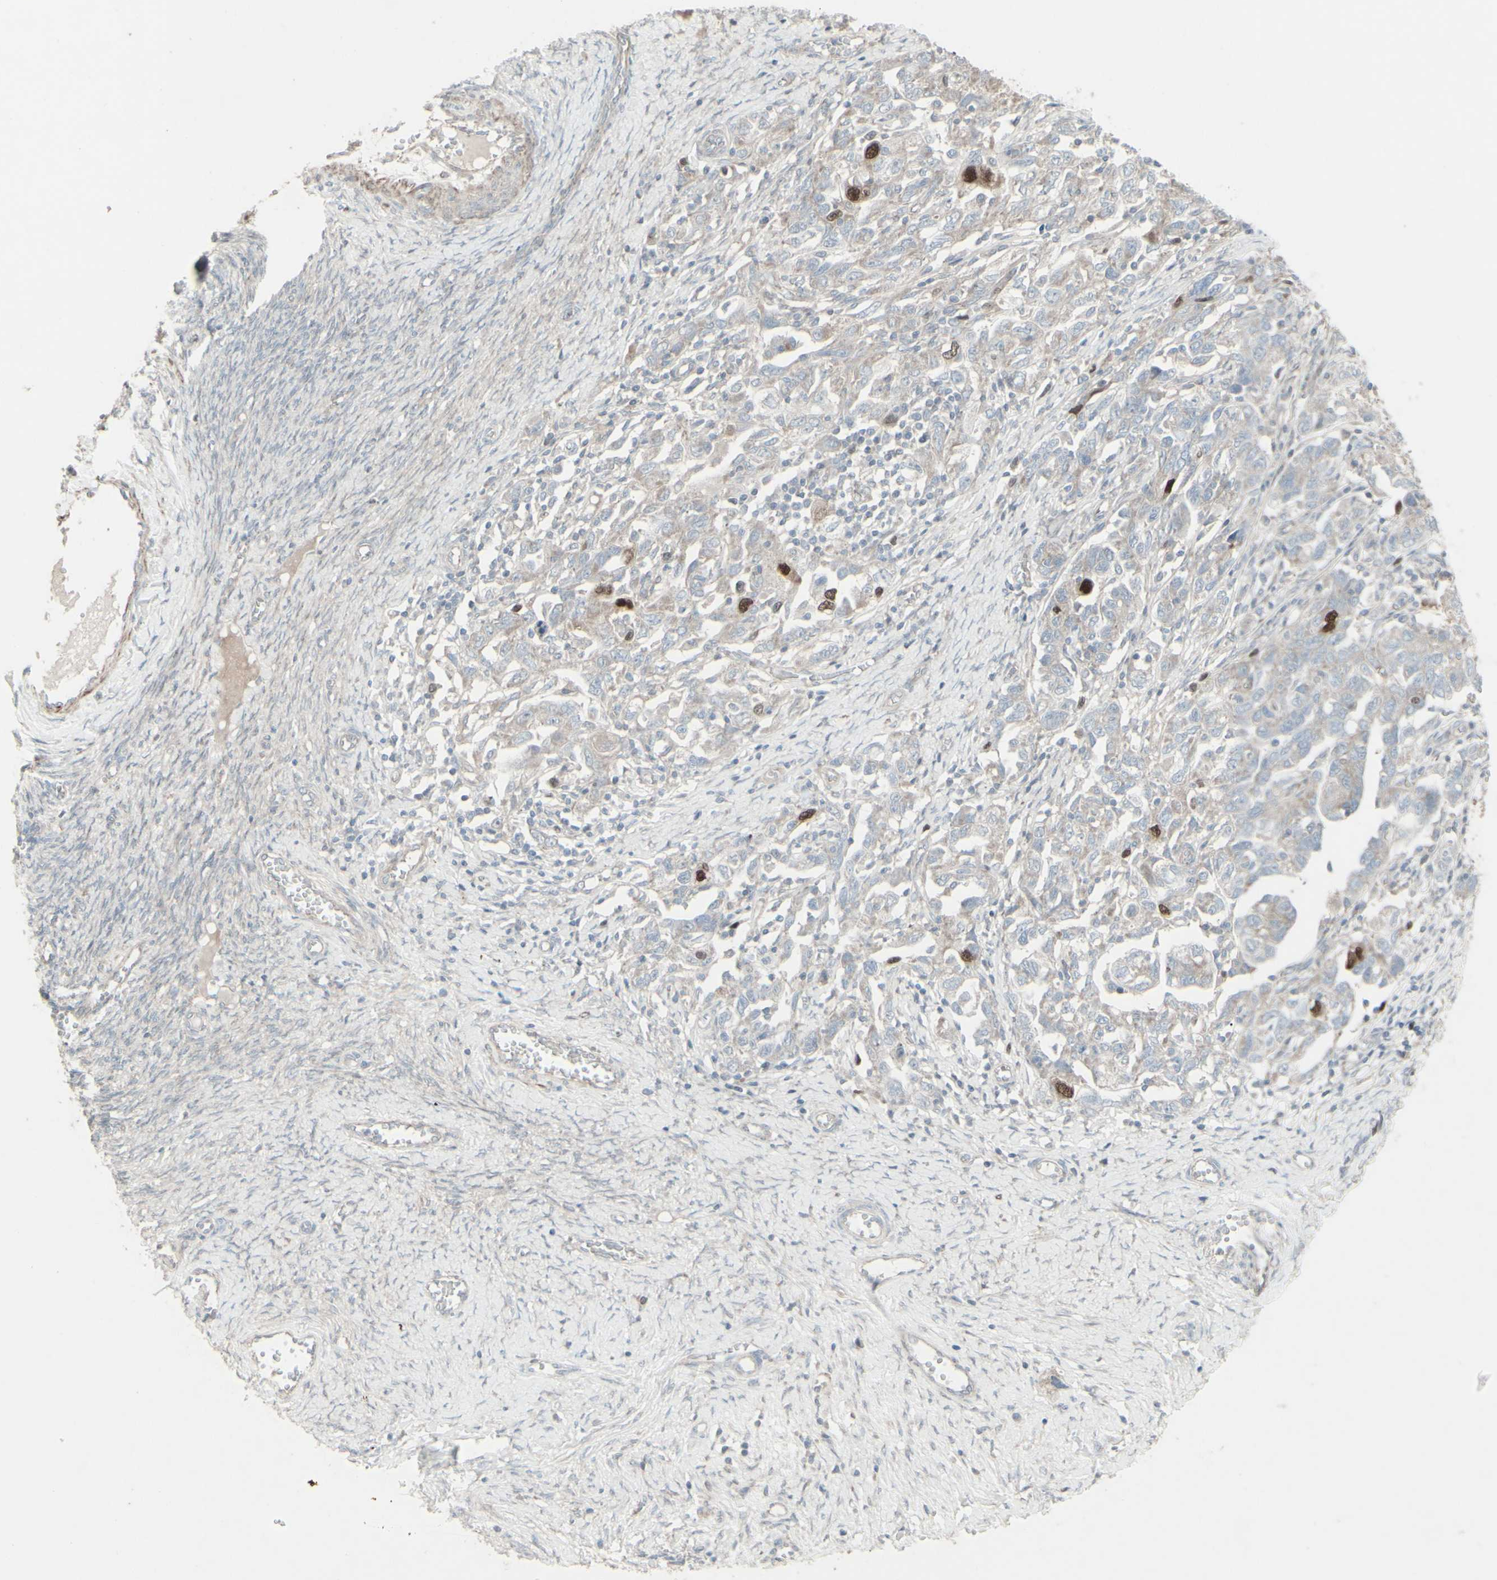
{"staining": {"intensity": "strong", "quantity": "<25%", "location": "nuclear"}, "tissue": "ovarian cancer", "cell_type": "Tumor cells", "image_type": "cancer", "snomed": [{"axis": "morphology", "description": "Carcinoma, NOS"}, {"axis": "morphology", "description": "Cystadenocarcinoma, serous, NOS"}, {"axis": "topography", "description": "Ovary"}], "caption": "Ovarian cancer tissue shows strong nuclear expression in about <25% of tumor cells", "gene": "GMNN", "patient": {"sex": "female", "age": 69}}